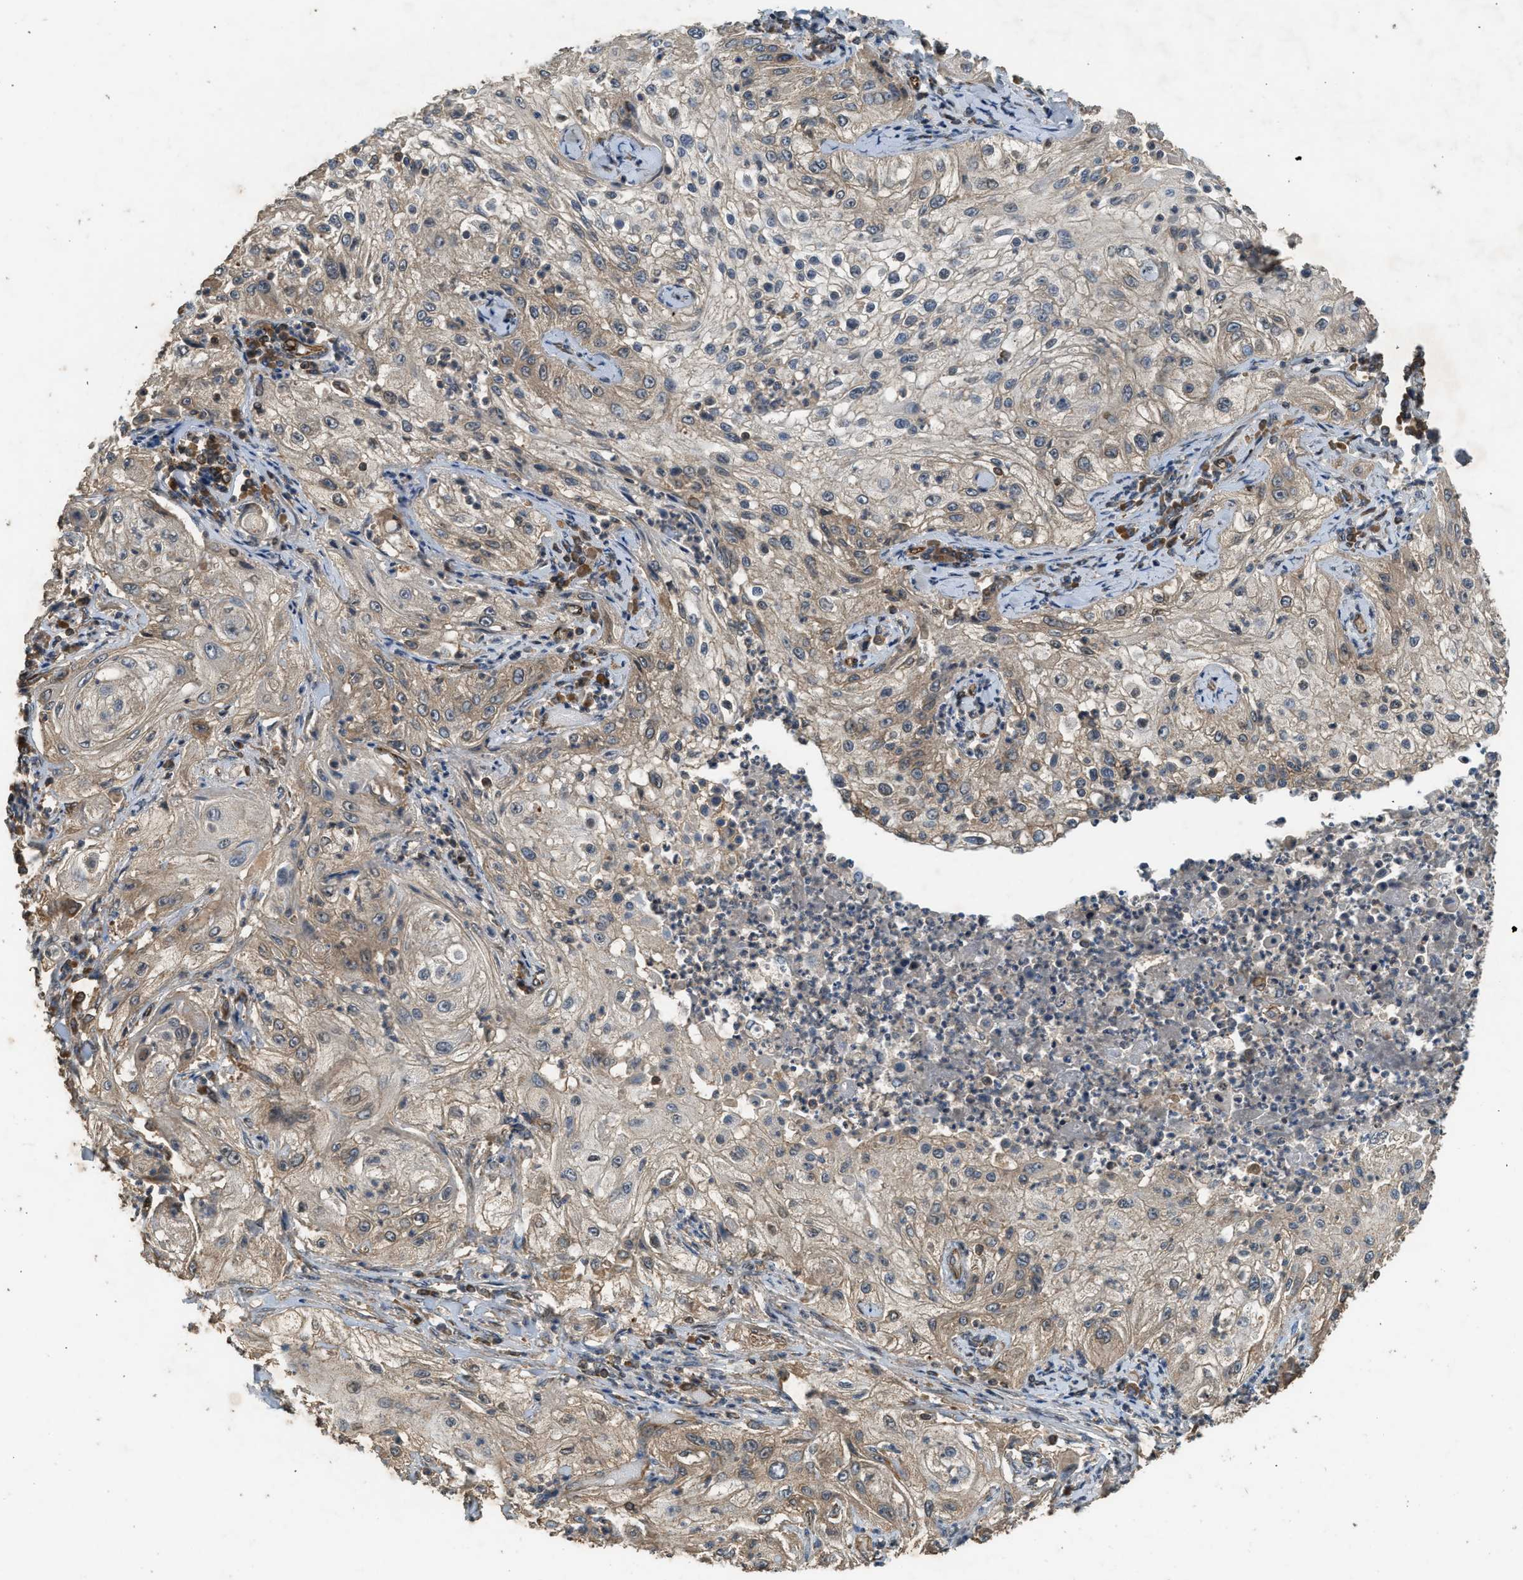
{"staining": {"intensity": "moderate", "quantity": "25%-75%", "location": "cytoplasmic/membranous"}, "tissue": "lung cancer", "cell_type": "Tumor cells", "image_type": "cancer", "snomed": [{"axis": "morphology", "description": "Inflammation, NOS"}, {"axis": "morphology", "description": "Squamous cell carcinoma, NOS"}, {"axis": "topography", "description": "Lymph node"}, {"axis": "topography", "description": "Soft tissue"}, {"axis": "topography", "description": "Lung"}], "caption": "A brown stain labels moderate cytoplasmic/membranous positivity of a protein in human squamous cell carcinoma (lung) tumor cells. (brown staining indicates protein expression, while blue staining denotes nuclei).", "gene": "HIP1R", "patient": {"sex": "male", "age": 66}}